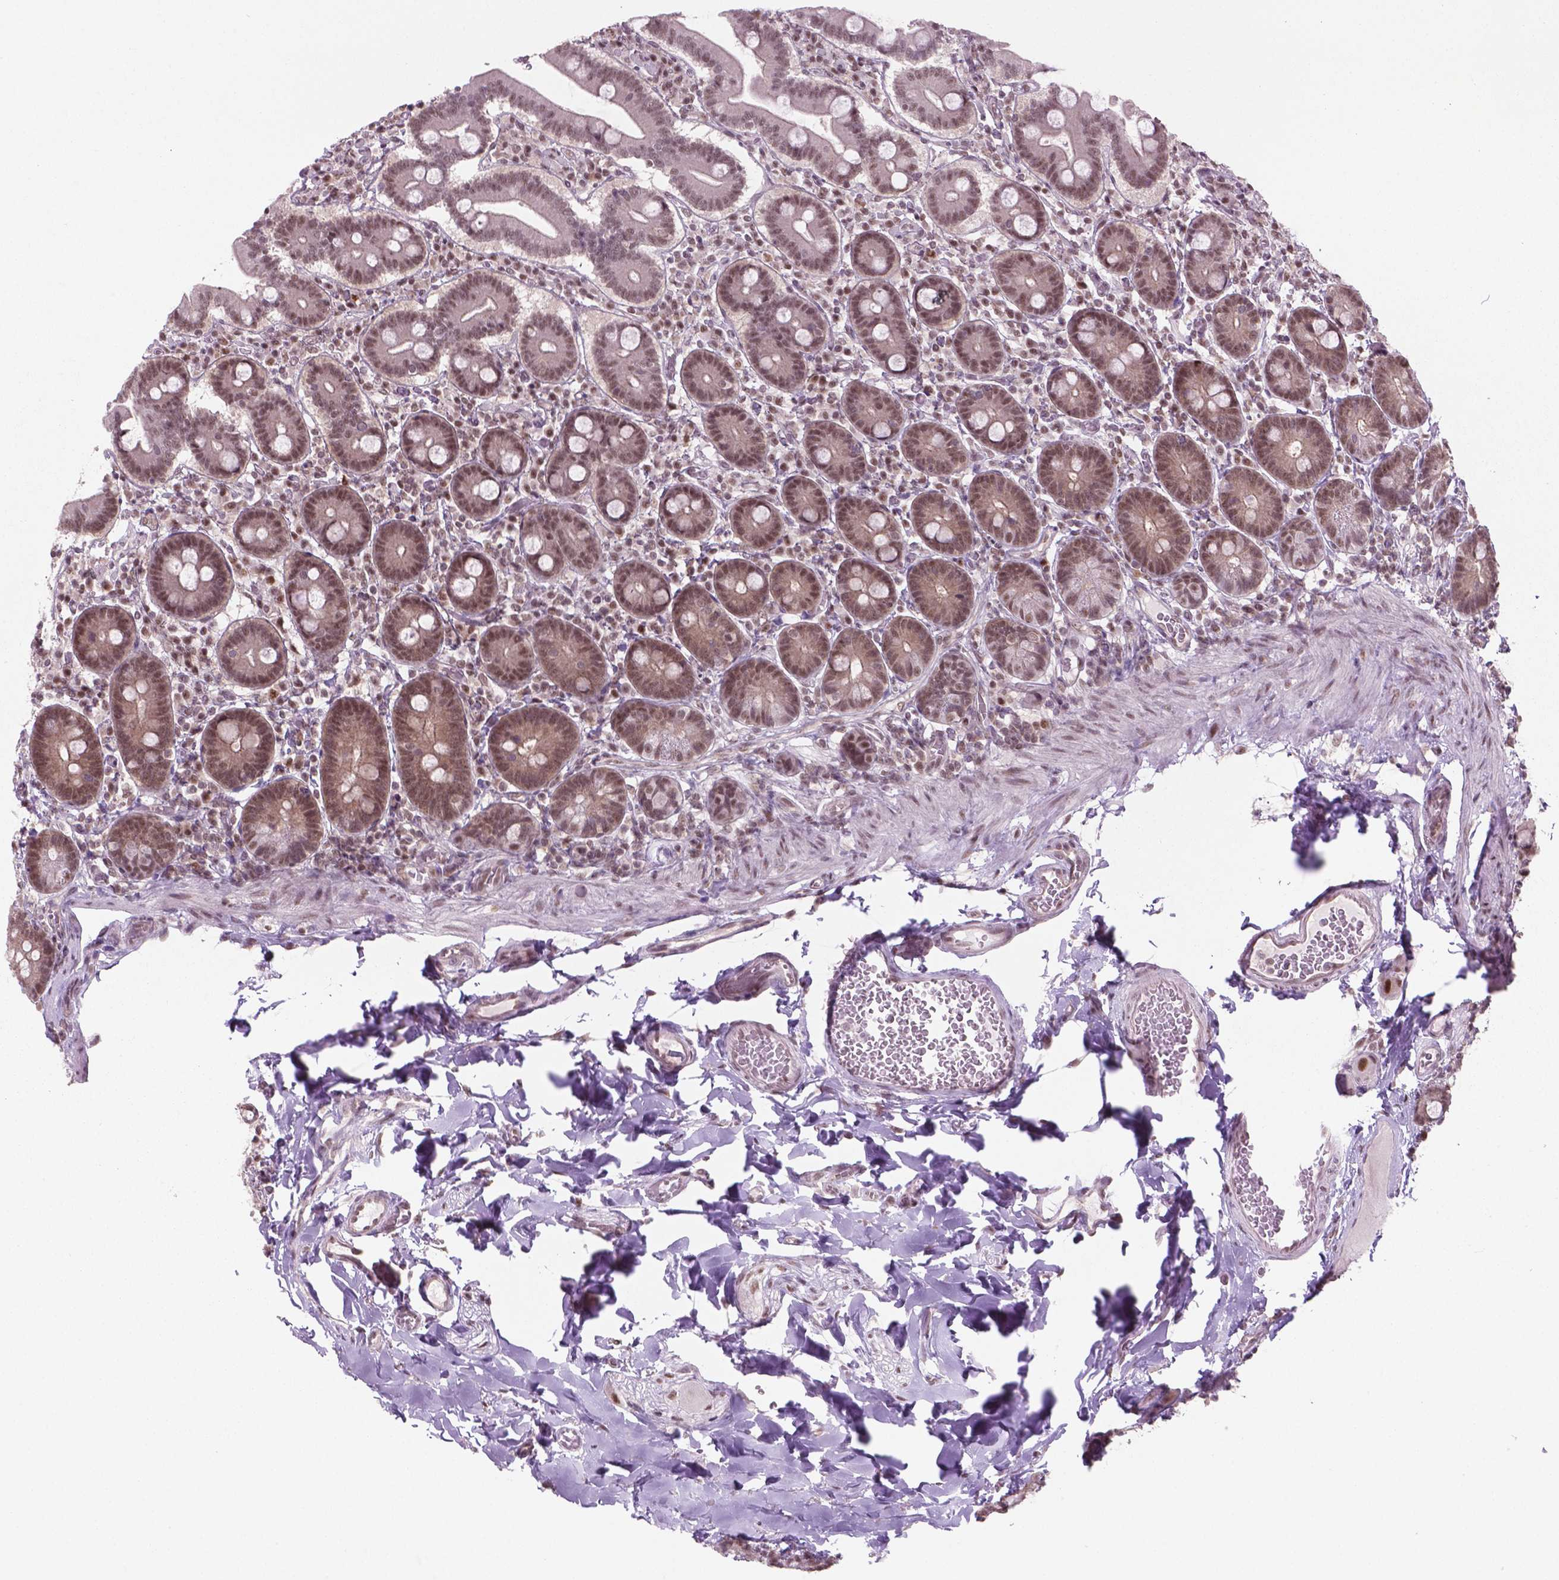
{"staining": {"intensity": "moderate", "quantity": ">75%", "location": "nuclear"}, "tissue": "duodenum", "cell_type": "Glandular cells", "image_type": "normal", "snomed": [{"axis": "morphology", "description": "Normal tissue, NOS"}, {"axis": "topography", "description": "Duodenum"}], "caption": "Benign duodenum was stained to show a protein in brown. There is medium levels of moderate nuclear expression in approximately >75% of glandular cells.", "gene": "PHAX", "patient": {"sex": "female", "age": 62}}